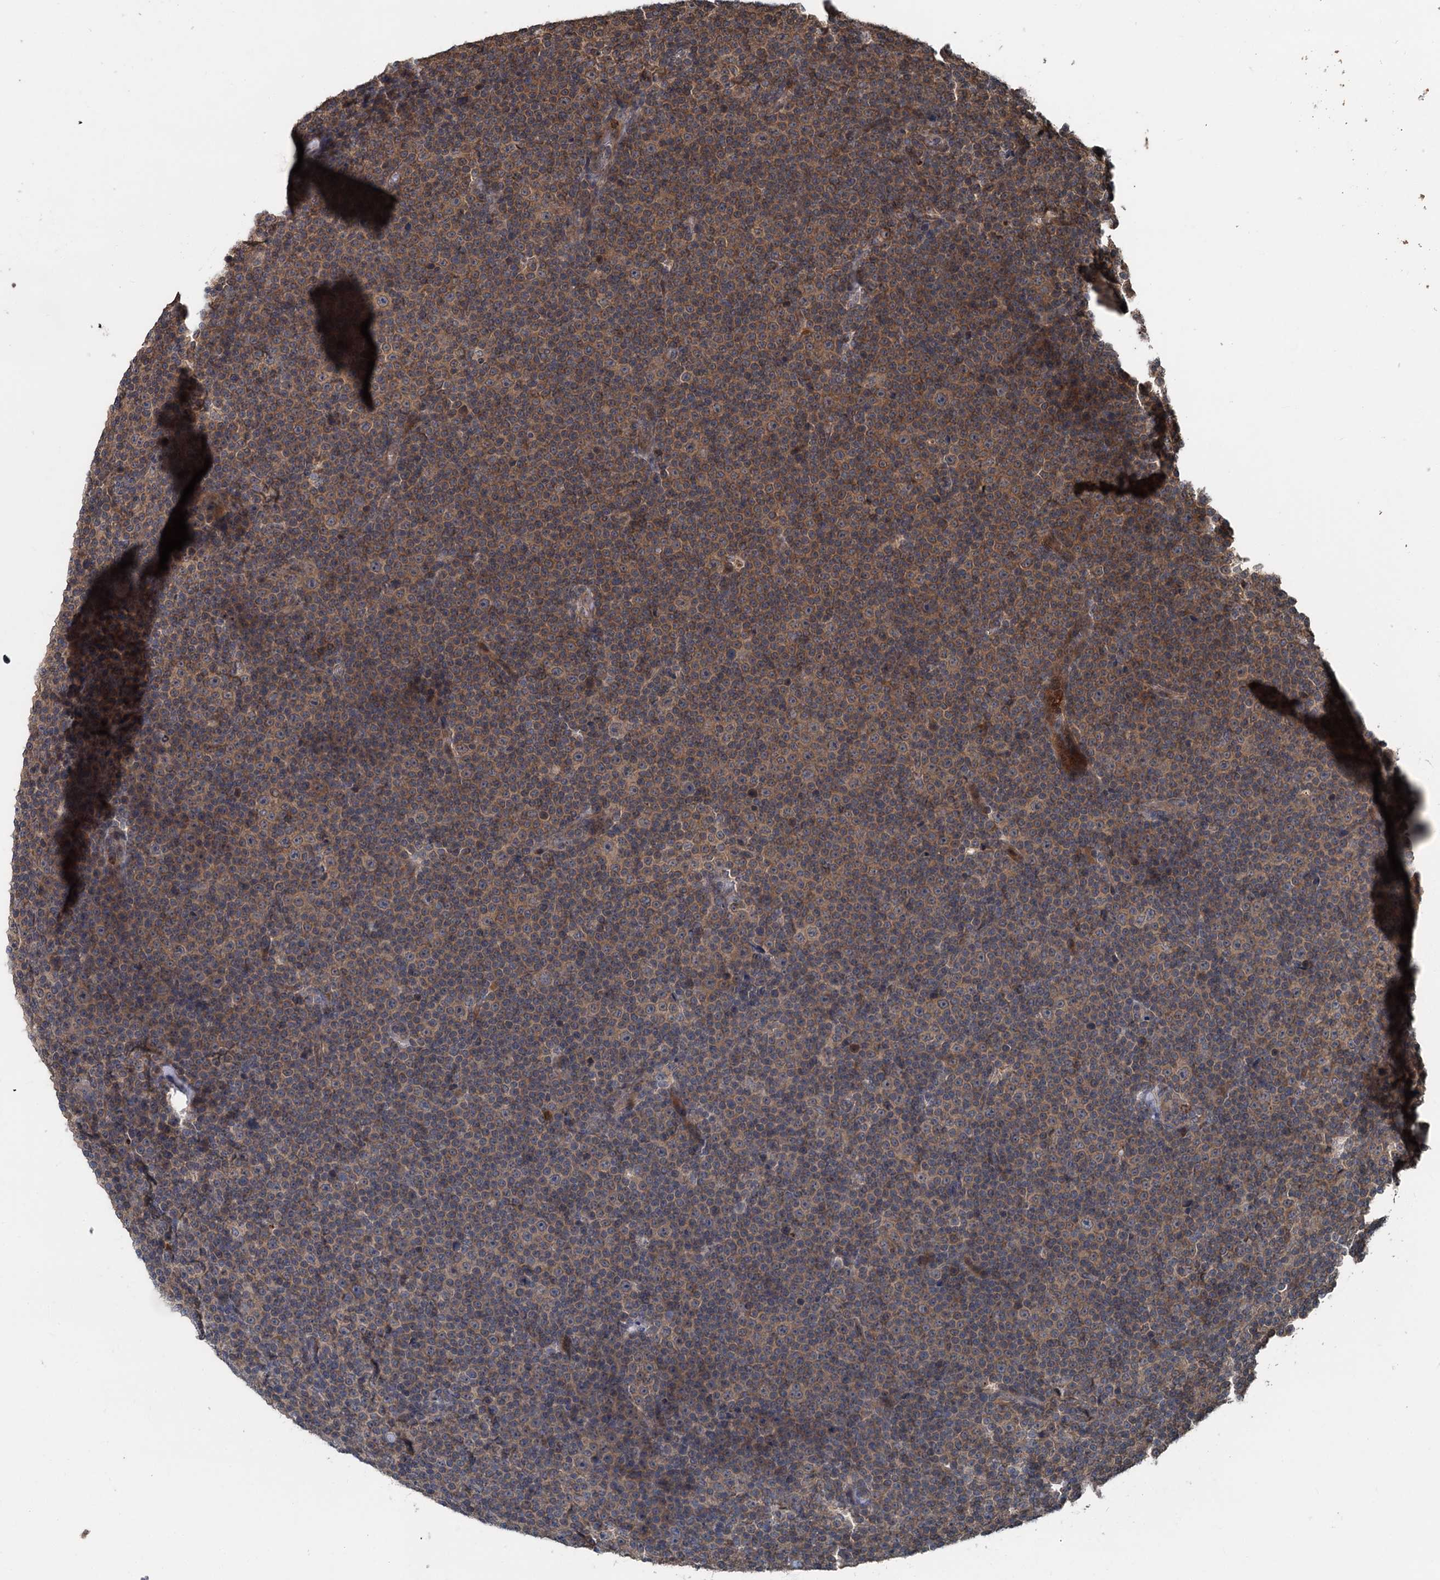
{"staining": {"intensity": "weak", "quantity": ">75%", "location": "cytoplasmic/membranous"}, "tissue": "lymphoma", "cell_type": "Tumor cells", "image_type": "cancer", "snomed": [{"axis": "morphology", "description": "Malignant lymphoma, non-Hodgkin's type, Low grade"}, {"axis": "topography", "description": "Lymph node"}], "caption": "Immunohistochemical staining of human lymphoma displays low levels of weak cytoplasmic/membranous positivity in about >75% of tumor cells.", "gene": "N4BP2L2", "patient": {"sex": "female", "age": 67}}